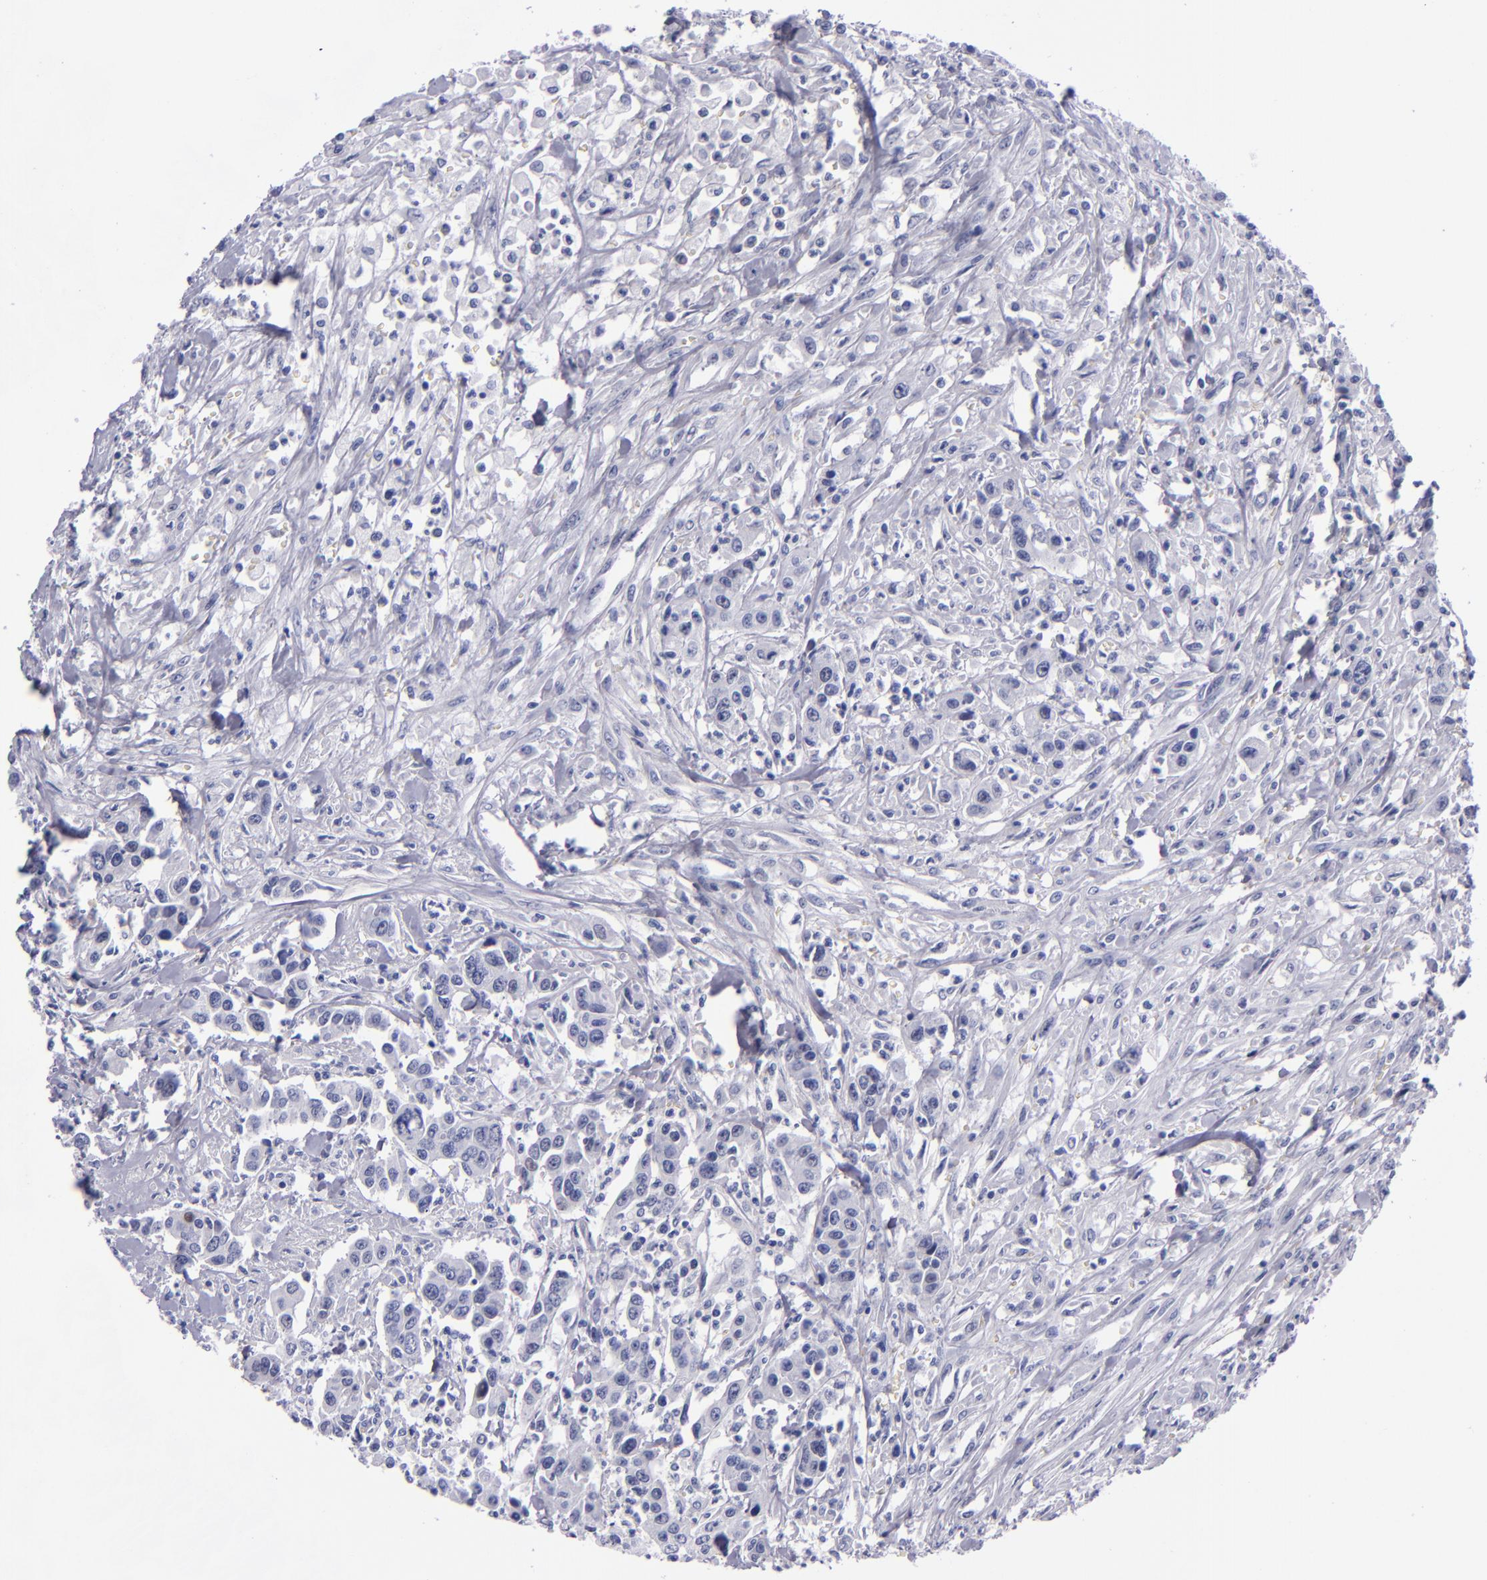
{"staining": {"intensity": "negative", "quantity": "none", "location": "none"}, "tissue": "urothelial cancer", "cell_type": "Tumor cells", "image_type": "cancer", "snomed": [{"axis": "morphology", "description": "Urothelial carcinoma, High grade"}, {"axis": "topography", "description": "Urinary bladder"}], "caption": "Tumor cells are negative for brown protein staining in urothelial carcinoma (high-grade).", "gene": "MCM7", "patient": {"sex": "male", "age": 86}}